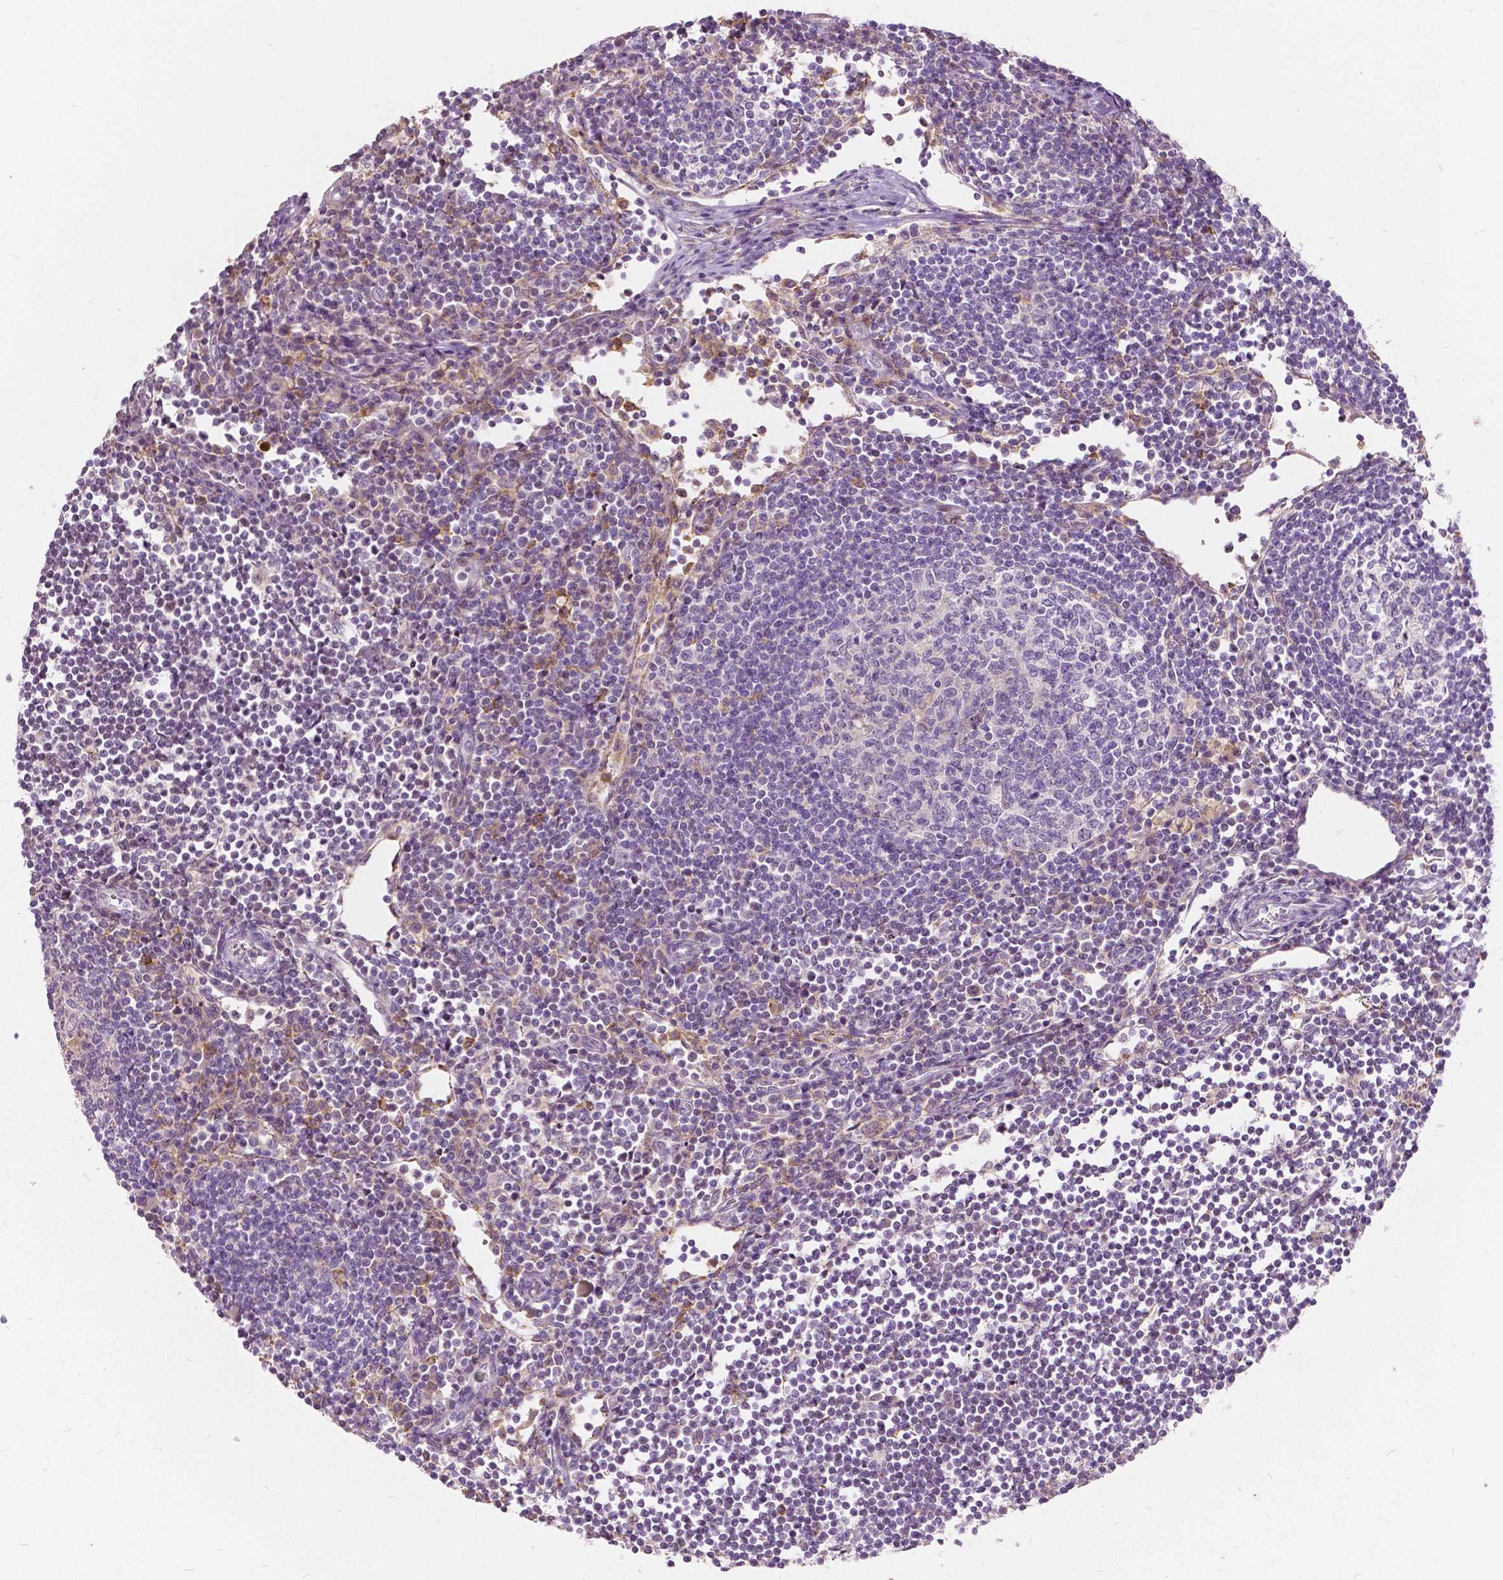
{"staining": {"intensity": "negative", "quantity": "none", "location": "none"}, "tissue": "lymph node", "cell_type": "Germinal center cells", "image_type": "normal", "snomed": [{"axis": "morphology", "description": "Normal tissue, NOS"}, {"axis": "topography", "description": "Lymph node"}], "caption": "Immunohistochemistry (IHC) image of normal human lymph node stained for a protein (brown), which displays no staining in germinal center cells.", "gene": "DLX6", "patient": {"sex": "male", "age": 67}}